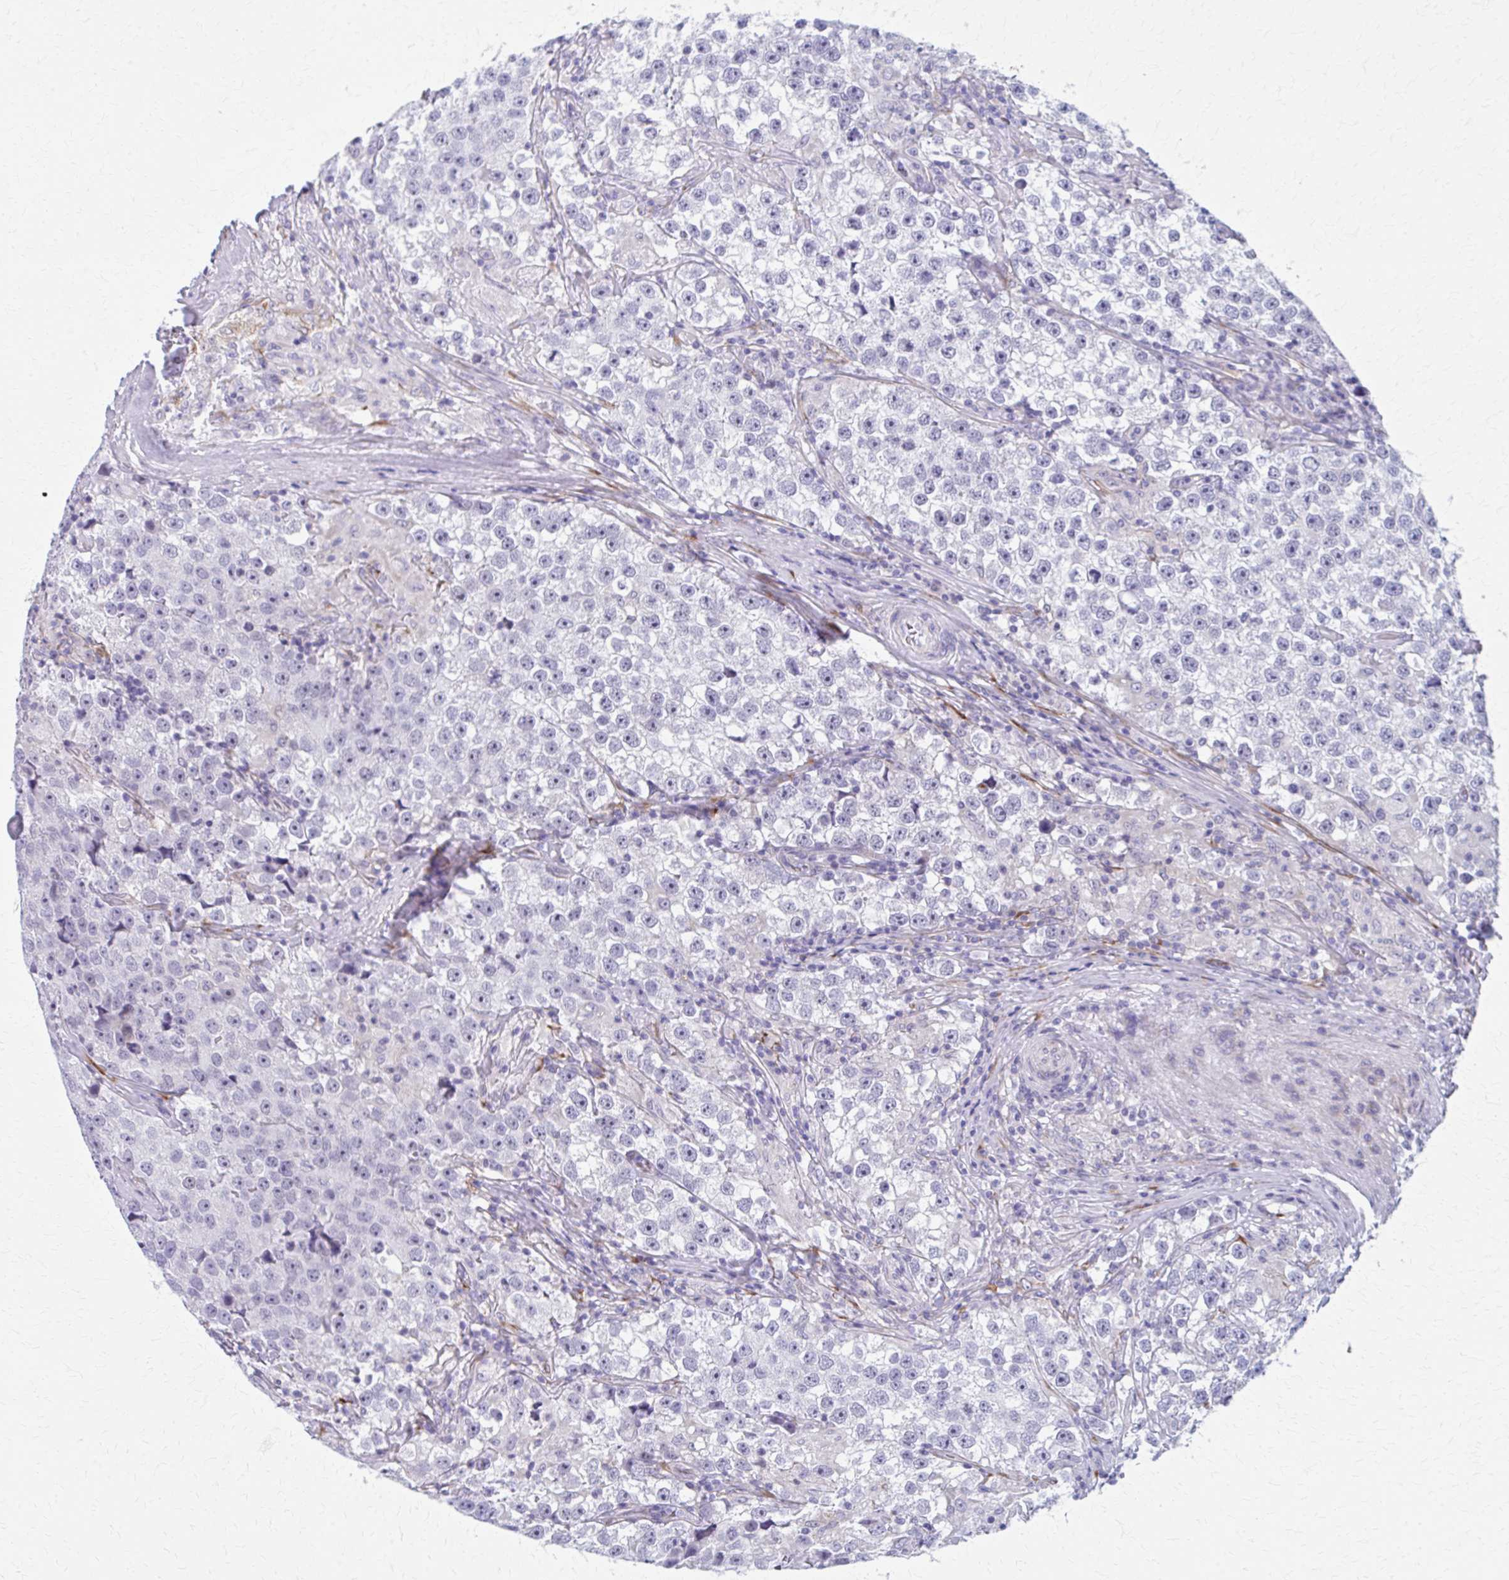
{"staining": {"intensity": "negative", "quantity": "none", "location": "none"}, "tissue": "testis cancer", "cell_type": "Tumor cells", "image_type": "cancer", "snomed": [{"axis": "morphology", "description": "Seminoma, NOS"}, {"axis": "topography", "description": "Testis"}], "caption": "IHC histopathology image of neoplastic tissue: human testis seminoma stained with DAB exhibits no significant protein staining in tumor cells.", "gene": "SPATS2L", "patient": {"sex": "male", "age": 46}}